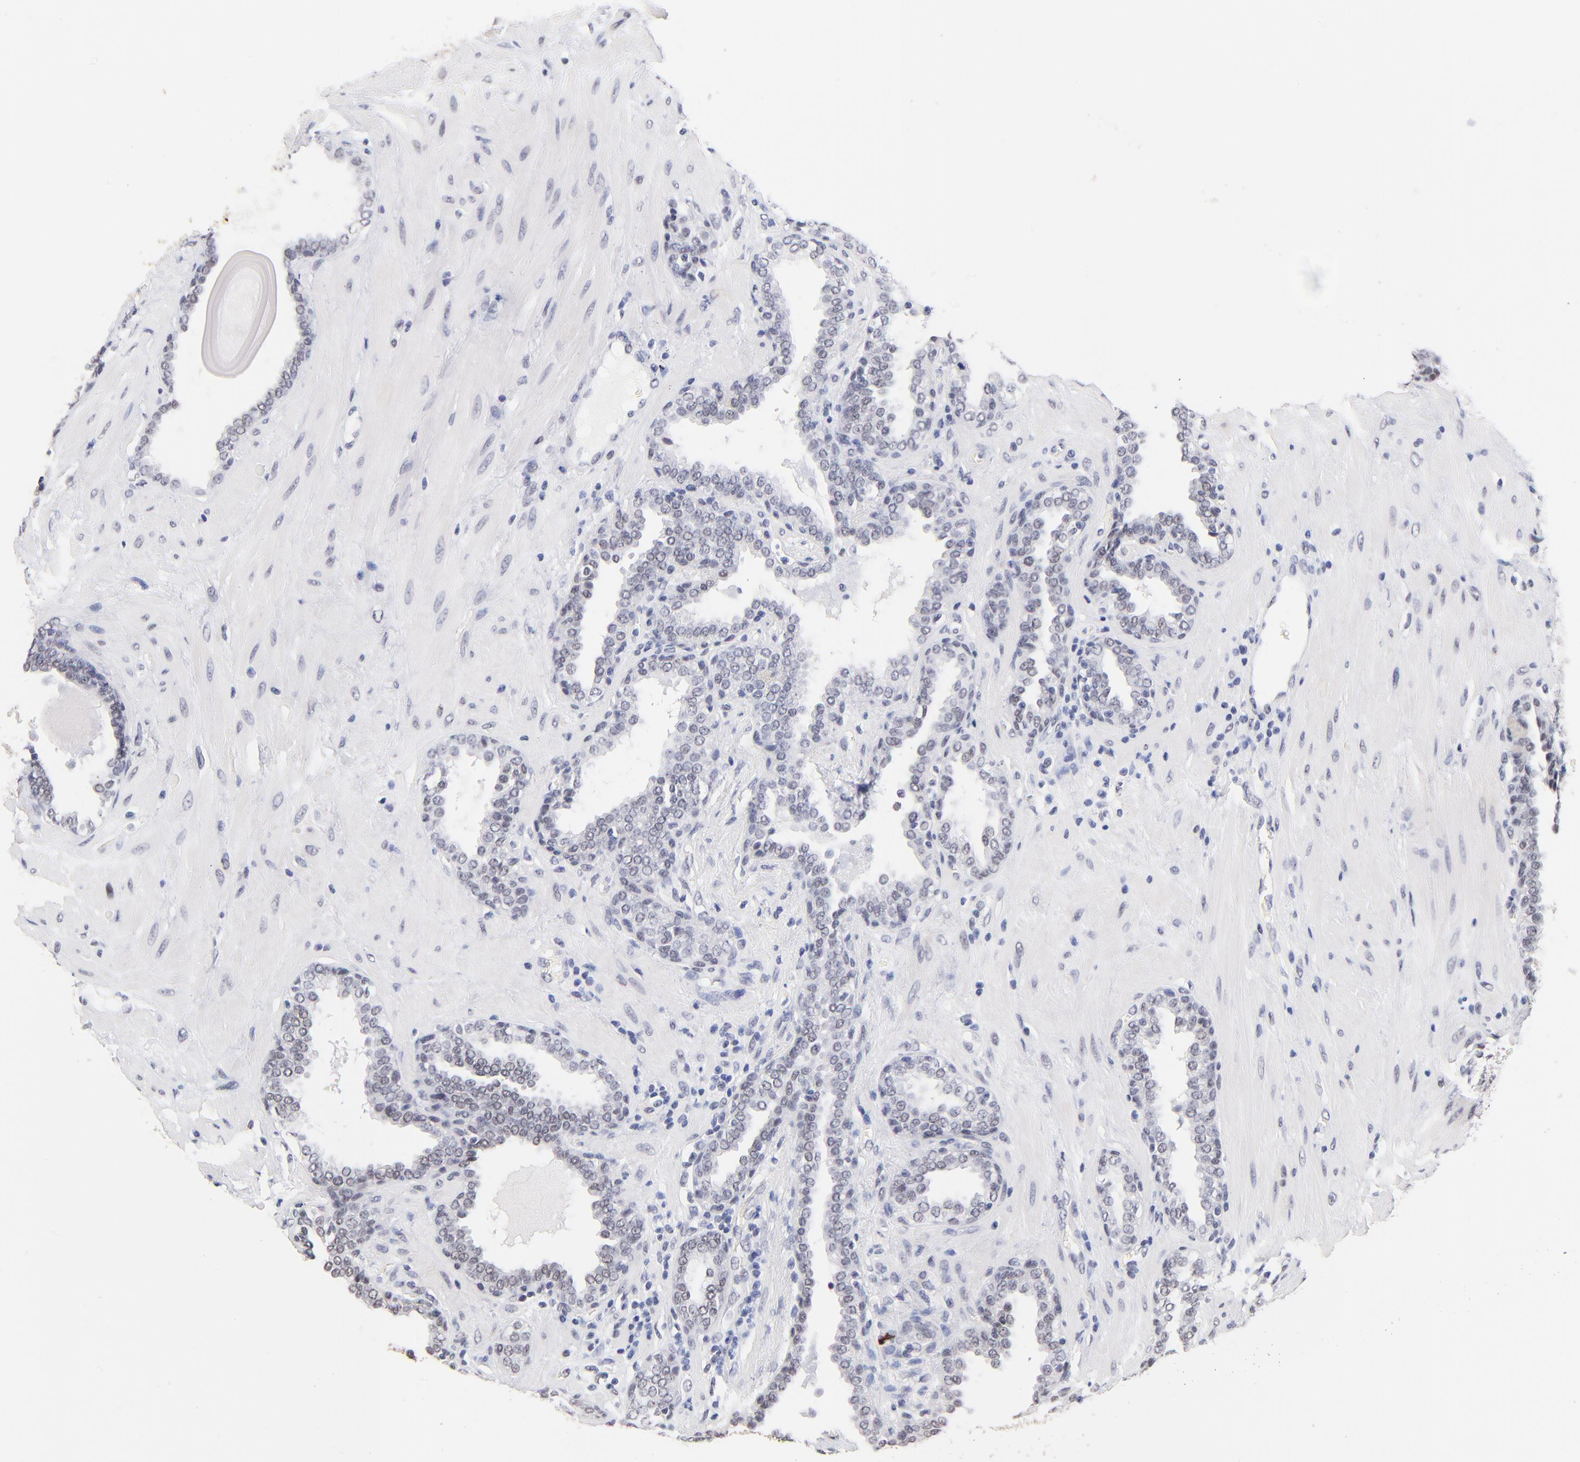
{"staining": {"intensity": "moderate", "quantity": ">75%", "location": "nuclear"}, "tissue": "prostate", "cell_type": "Glandular cells", "image_type": "normal", "snomed": [{"axis": "morphology", "description": "Normal tissue, NOS"}, {"axis": "topography", "description": "Prostate"}], "caption": "Immunohistochemistry (IHC) photomicrograph of benign prostate stained for a protein (brown), which shows medium levels of moderate nuclear positivity in approximately >75% of glandular cells.", "gene": "ZNF74", "patient": {"sex": "male", "age": 51}}